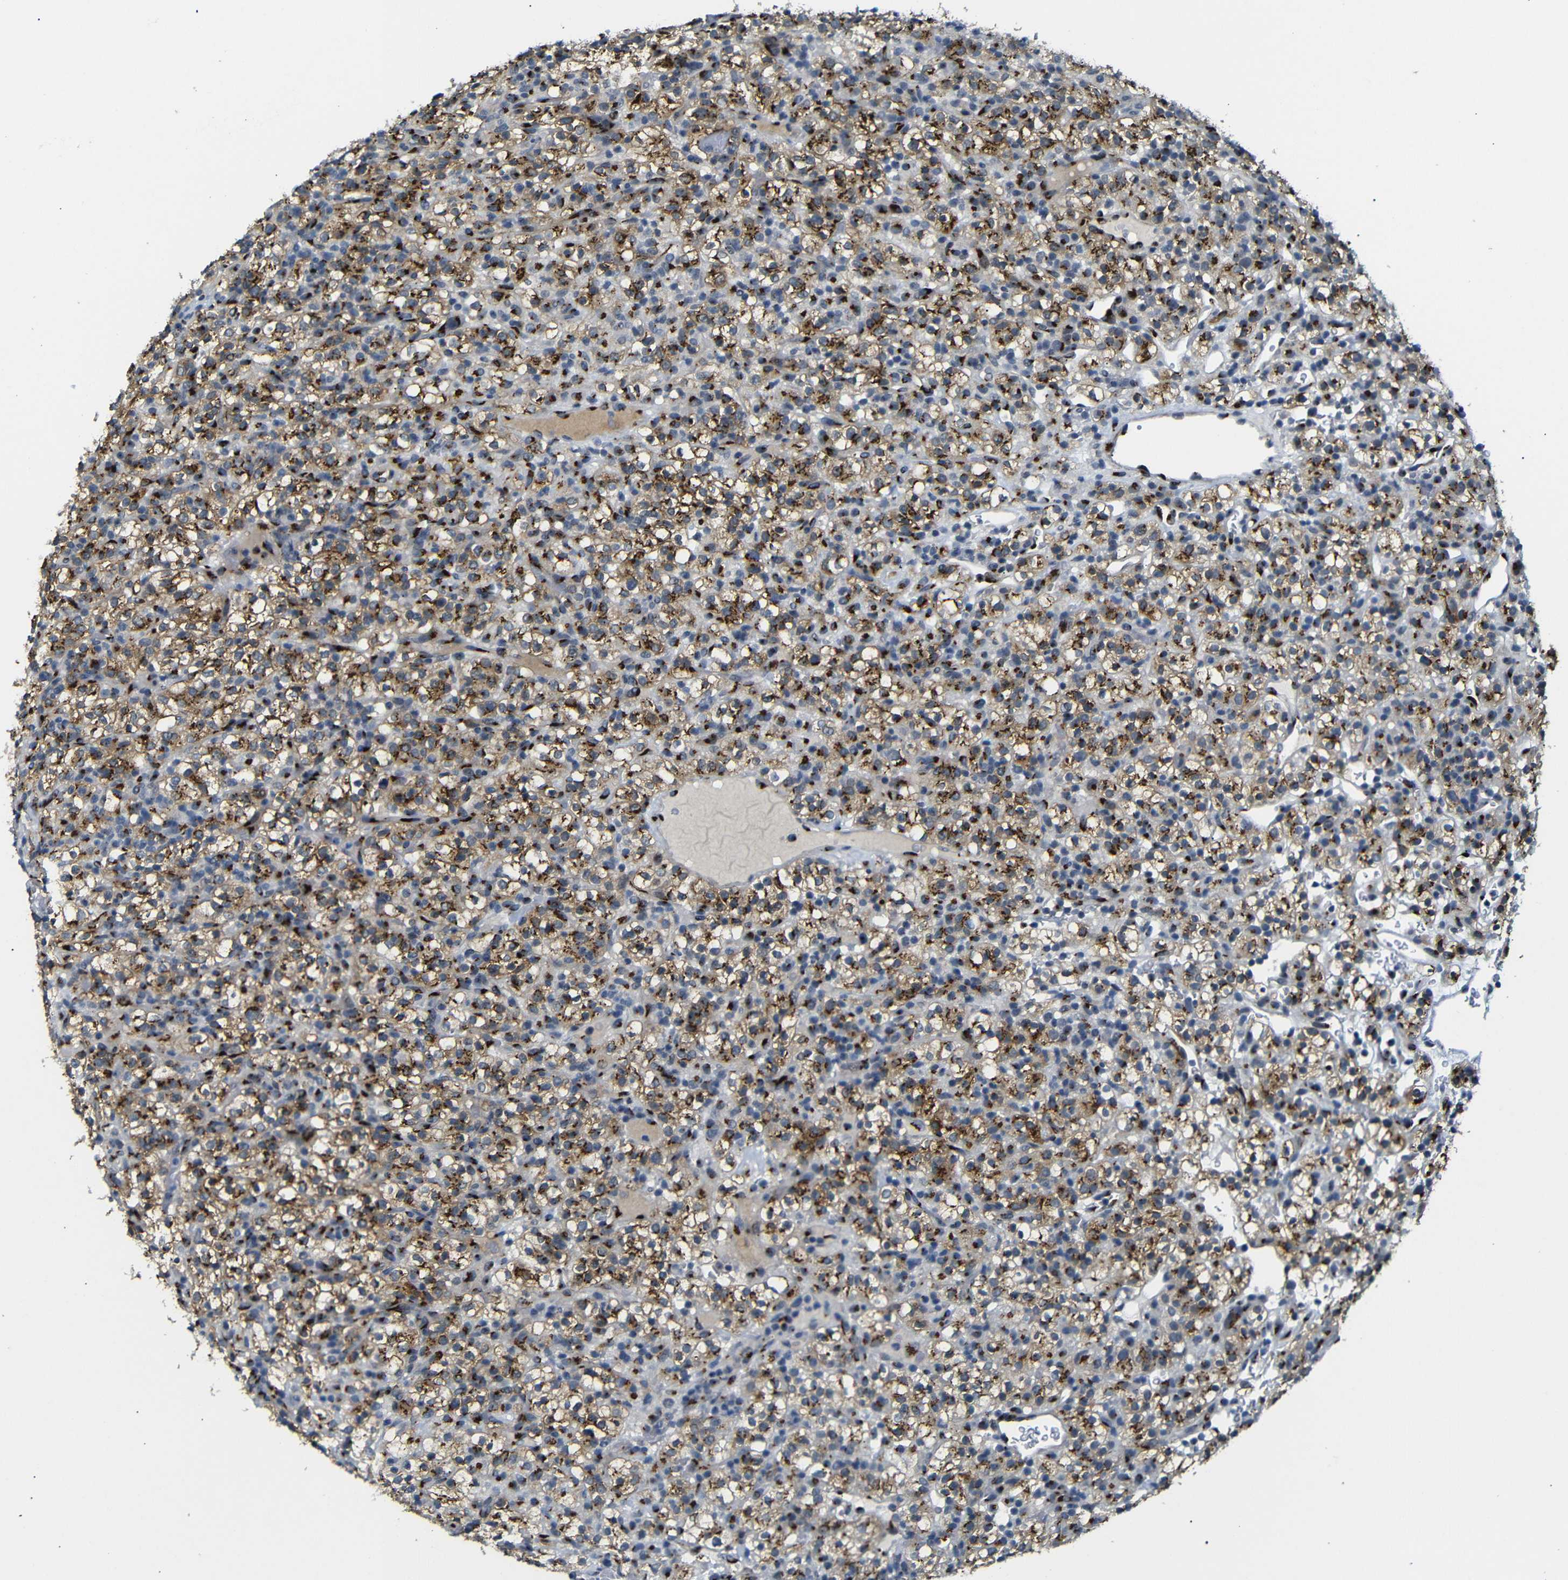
{"staining": {"intensity": "moderate", "quantity": ">75%", "location": "cytoplasmic/membranous"}, "tissue": "renal cancer", "cell_type": "Tumor cells", "image_type": "cancer", "snomed": [{"axis": "morphology", "description": "Normal tissue, NOS"}, {"axis": "morphology", "description": "Adenocarcinoma, NOS"}, {"axis": "topography", "description": "Kidney"}], "caption": "A histopathology image of human adenocarcinoma (renal) stained for a protein reveals moderate cytoplasmic/membranous brown staining in tumor cells.", "gene": "TGOLN2", "patient": {"sex": "female", "age": 72}}